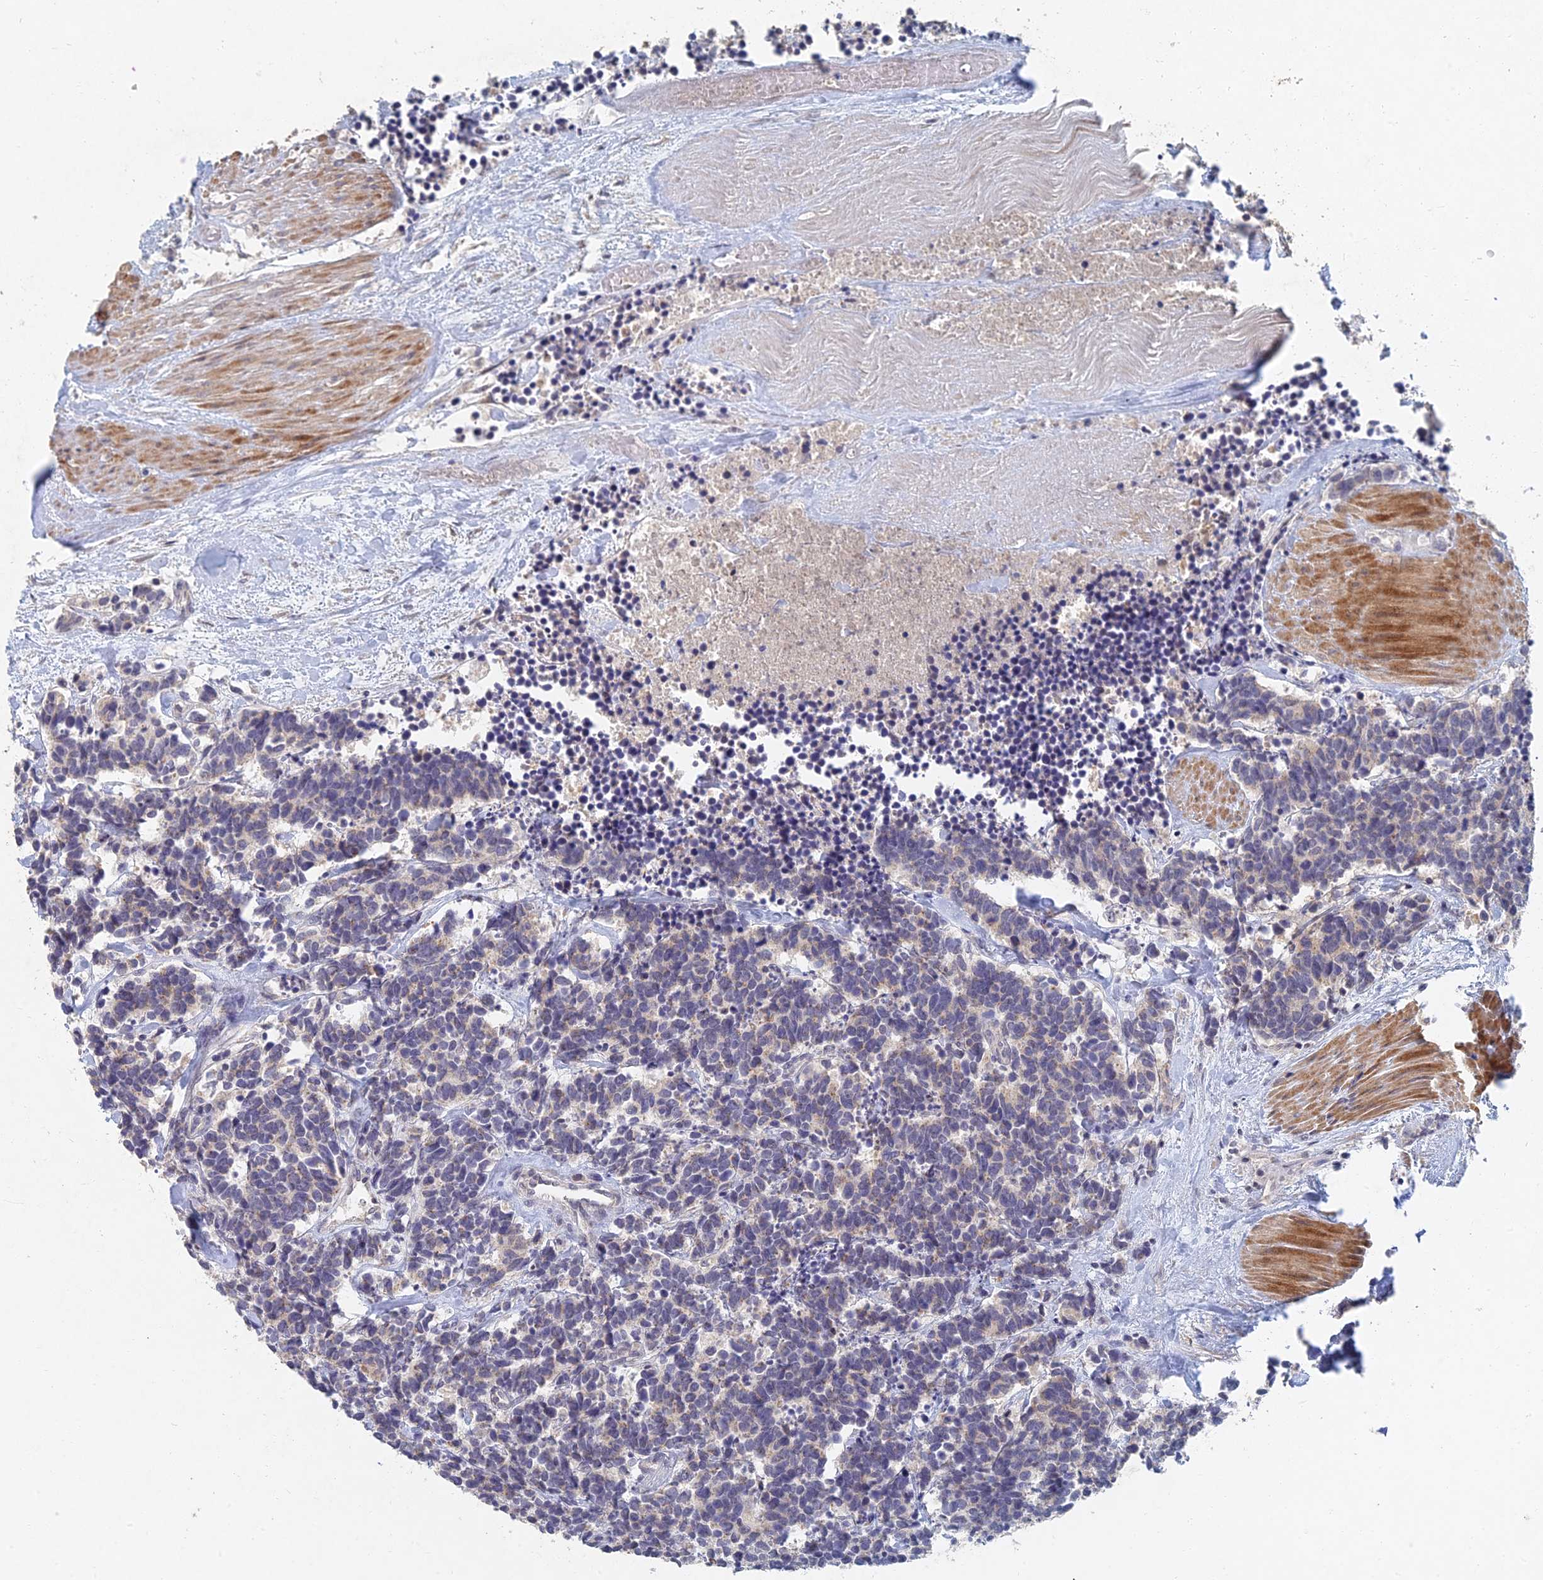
{"staining": {"intensity": "negative", "quantity": "none", "location": "none"}, "tissue": "carcinoid", "cell_type": "Tumor cells", "image_type": "cancer", "snomed": [{"axis": "morphology", "description": "Carcinoma, NOS"}, {"axis": "morphology", "description": "Carcinoid, malignant, NOS"}, {"axis": "topography", "description": "Urinary bladder"}], "caption": "There is no significant positivity in tumor cells of carcinoma.", "gene": "GNA15", "patient": {"sex": "male", "age": 57}}